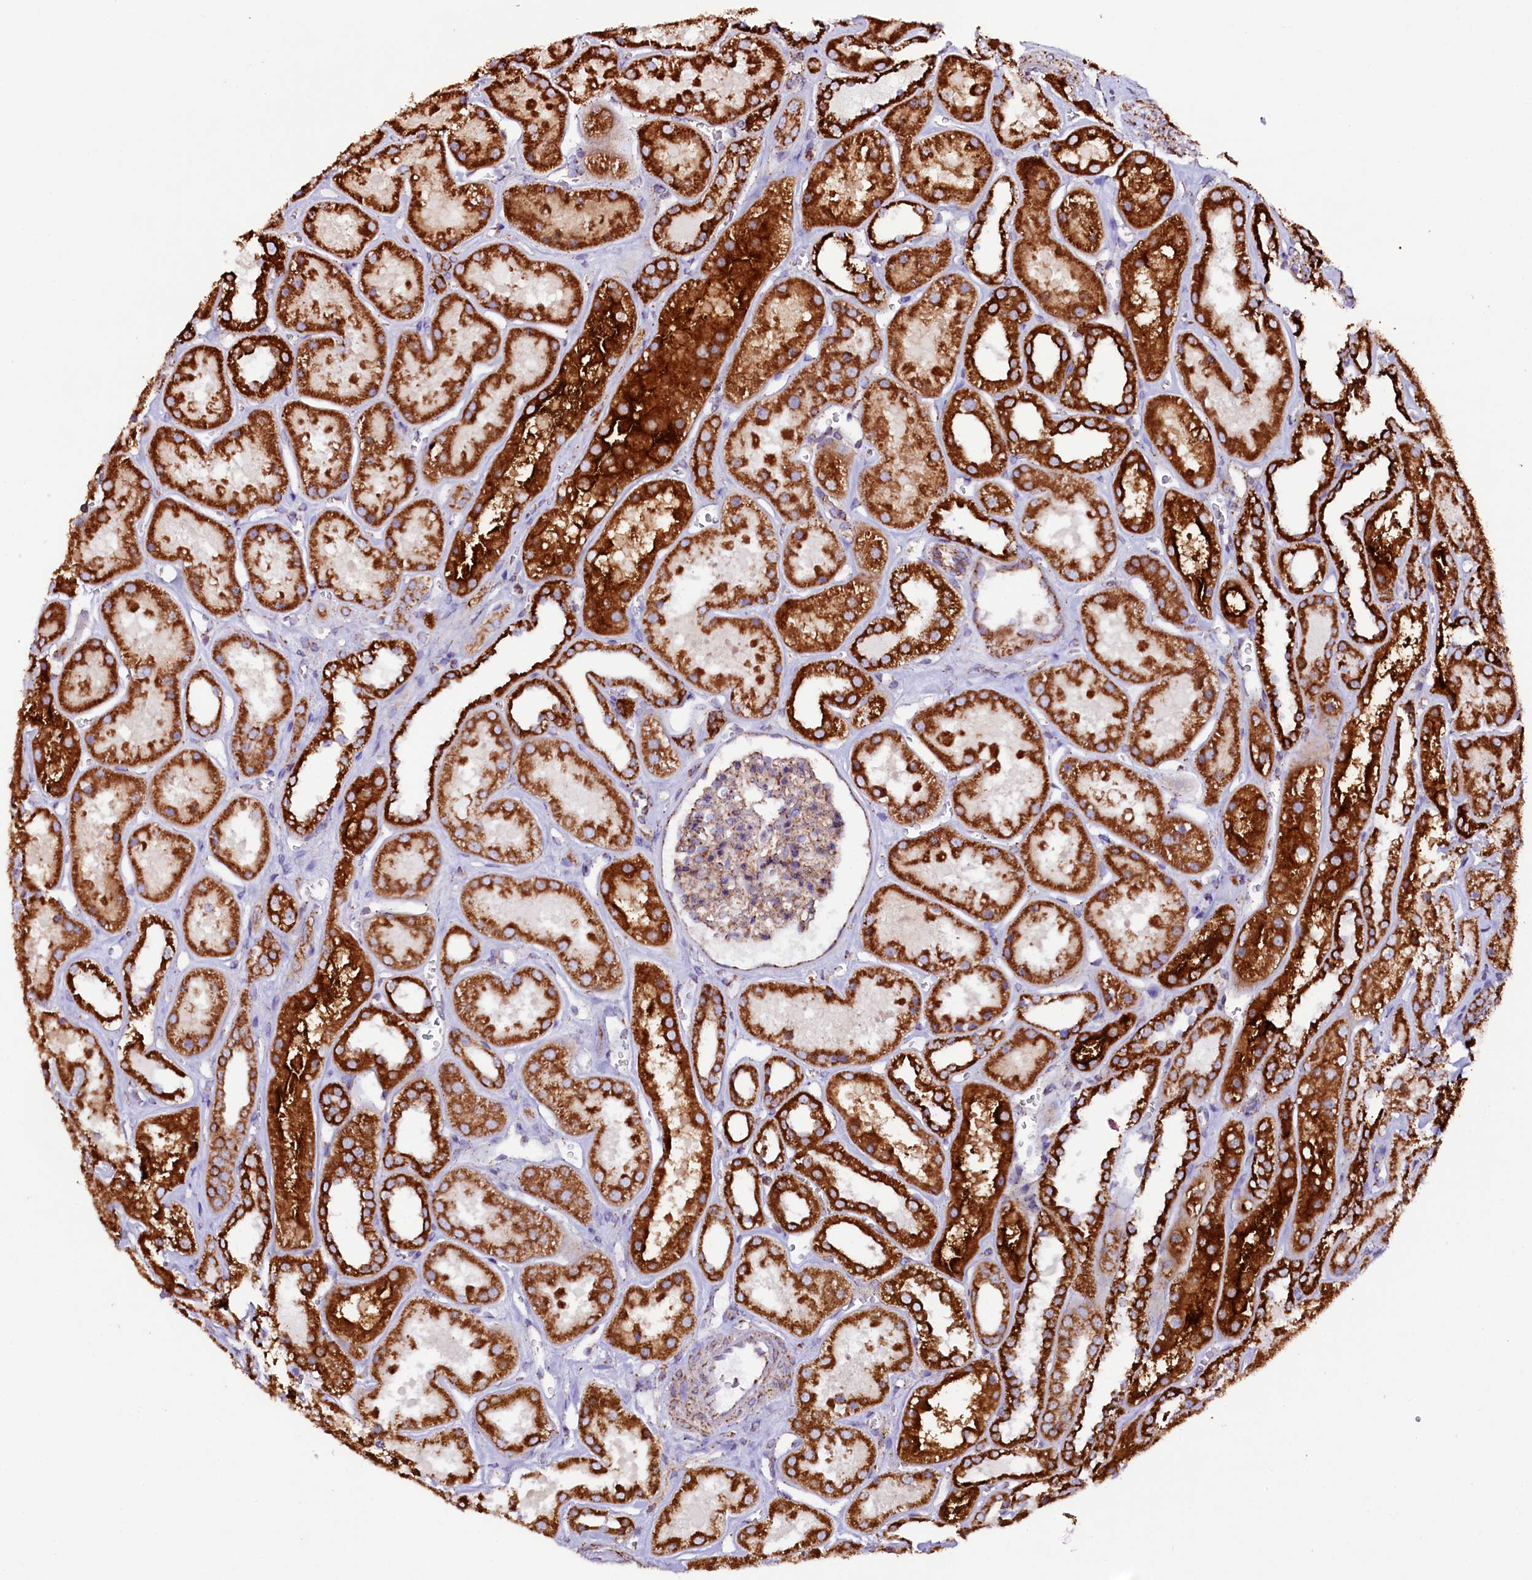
{"staining": {"intensity": "moderate", "quantity": ">75%", "location": "cytoplasmic/membranous"}, "tissue": "kidney", "cell_type": "Cells in glomeruli", "image_type": "normal", "snomed": [{"axis": "morphology", "description": "Normal tissue, NOS"}, {"axis": "topography", "description": "Kidney"}], "caption": "This micrograph exhibits immunohistochemistry staining of normal kidney, with medium moderate cytoplasmic/membranous staining in approximately >75% of cells in glomeruli.", "gene": "APLP2", "patient": {"sex": "female", "age": 41}}